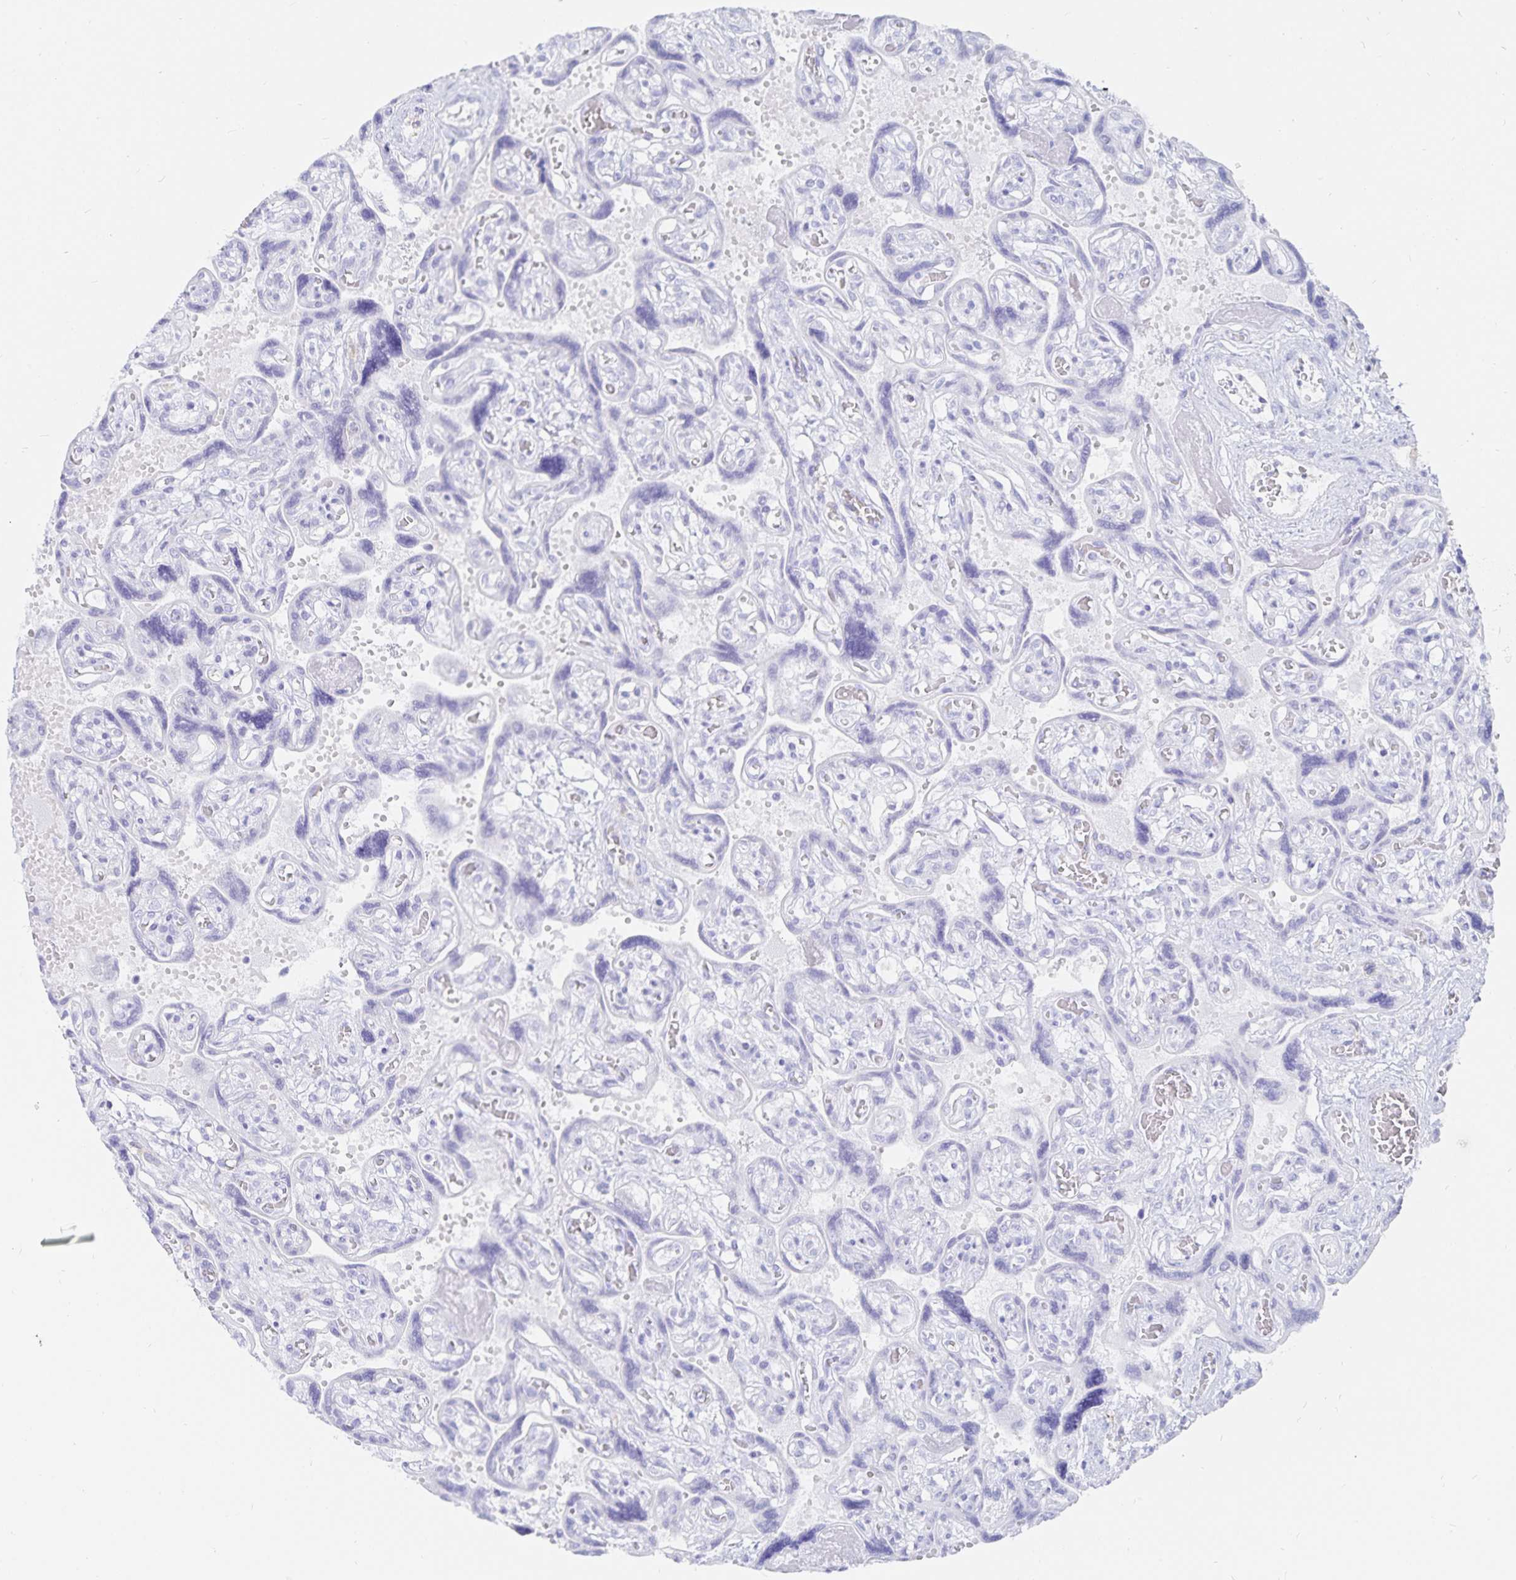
{"staining": {"intensity": "negative", "quantity": "none", "location": "none"}, "tissue": "placenta", "cell_type": "Decidual cells", "image_type": "normal", "snomed": [{"axis": "morphology", "description": "Normal tissue, NOS"}, {"axis": "topography", "description": "Placenta"}], "caption": "Immunohistochemistry photomicrograph of unremarkable placenta stained for a protein (brown), which displays no expression in decidual cells.", "gene": "INSL5", "patient": {"sex": "female", "age": 32}}